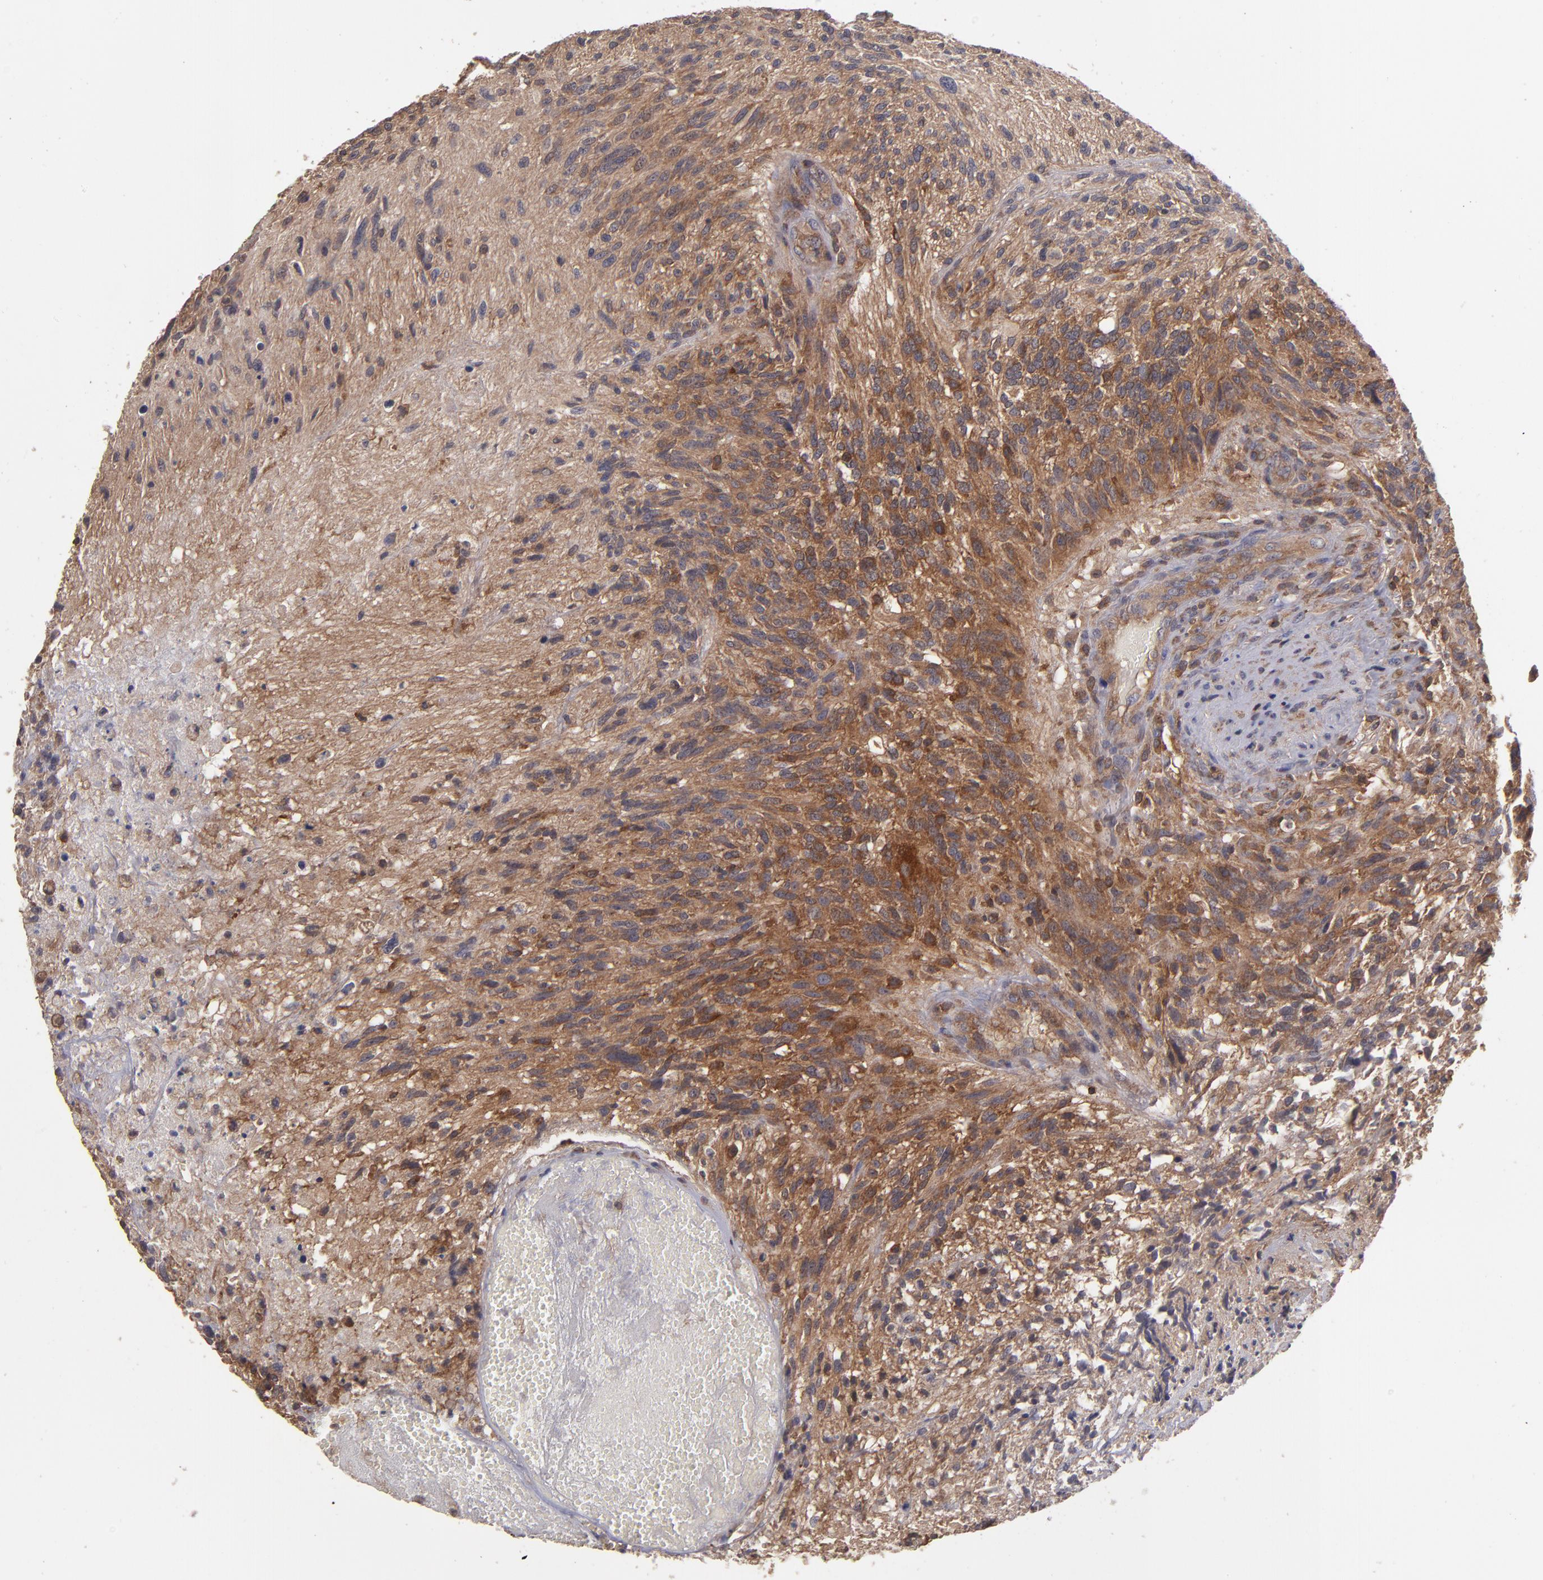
{"staining": {"intensity": "strong", "quantity": ">75%", "location": "cytoplasmic/membranous"}, "tissue": "glioma", "cell_type": "Tumor cells", "image_type": "cancer", "snomed": [{"axis": "morphology", "description": "Normal tissue, NOS"}, {"axis": "morphology", "description": "Glioma, malignant, High grade"}, {"axis": "topography", "description": "Cerebral cortex"}], "caption": "Strong cytoplasmic/membranous positivity for a protein is seen in about >75% of tumor cells of malignant glioma (high-grade) using immunohistochemistry.", "gene": "NF2", "patient": {"sex": "male", "age": 75}}